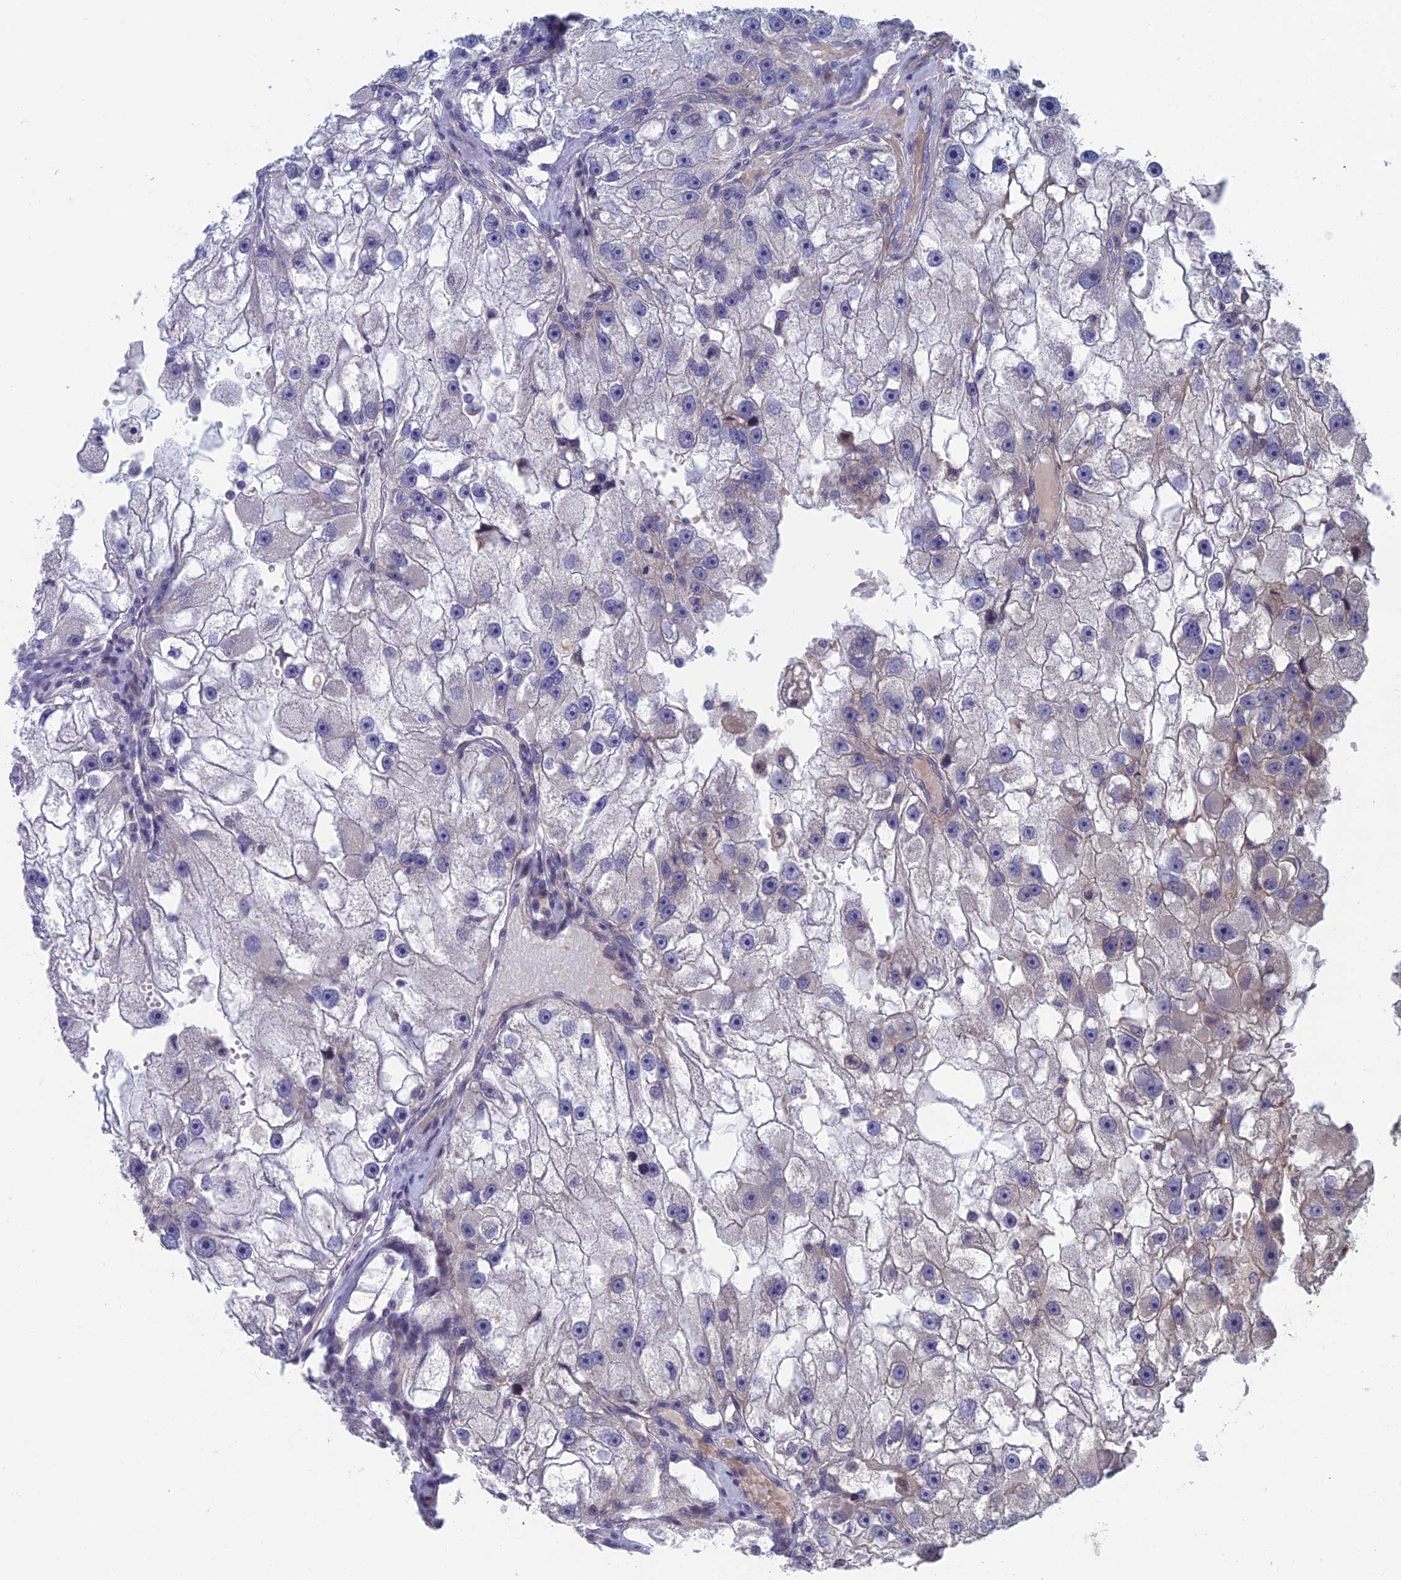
{"staining": {"intensity": "negative", "quantity": "none", "location": "none"}, "tissue": "renal cancer", "cell_type": "Tumor cells", "image_type": "cancer", "snomed": [{"axis": "morphology", "description": "Adenocarcinoma, NOS"}, {"axis": "topography", "description": "Kidney"}], "caption": "Tumor cells are negative for brown protein staining in renal cancer (adenocarcinoma).", "gene": "USP37", "patient": {"sex": "male", "age": 63}}